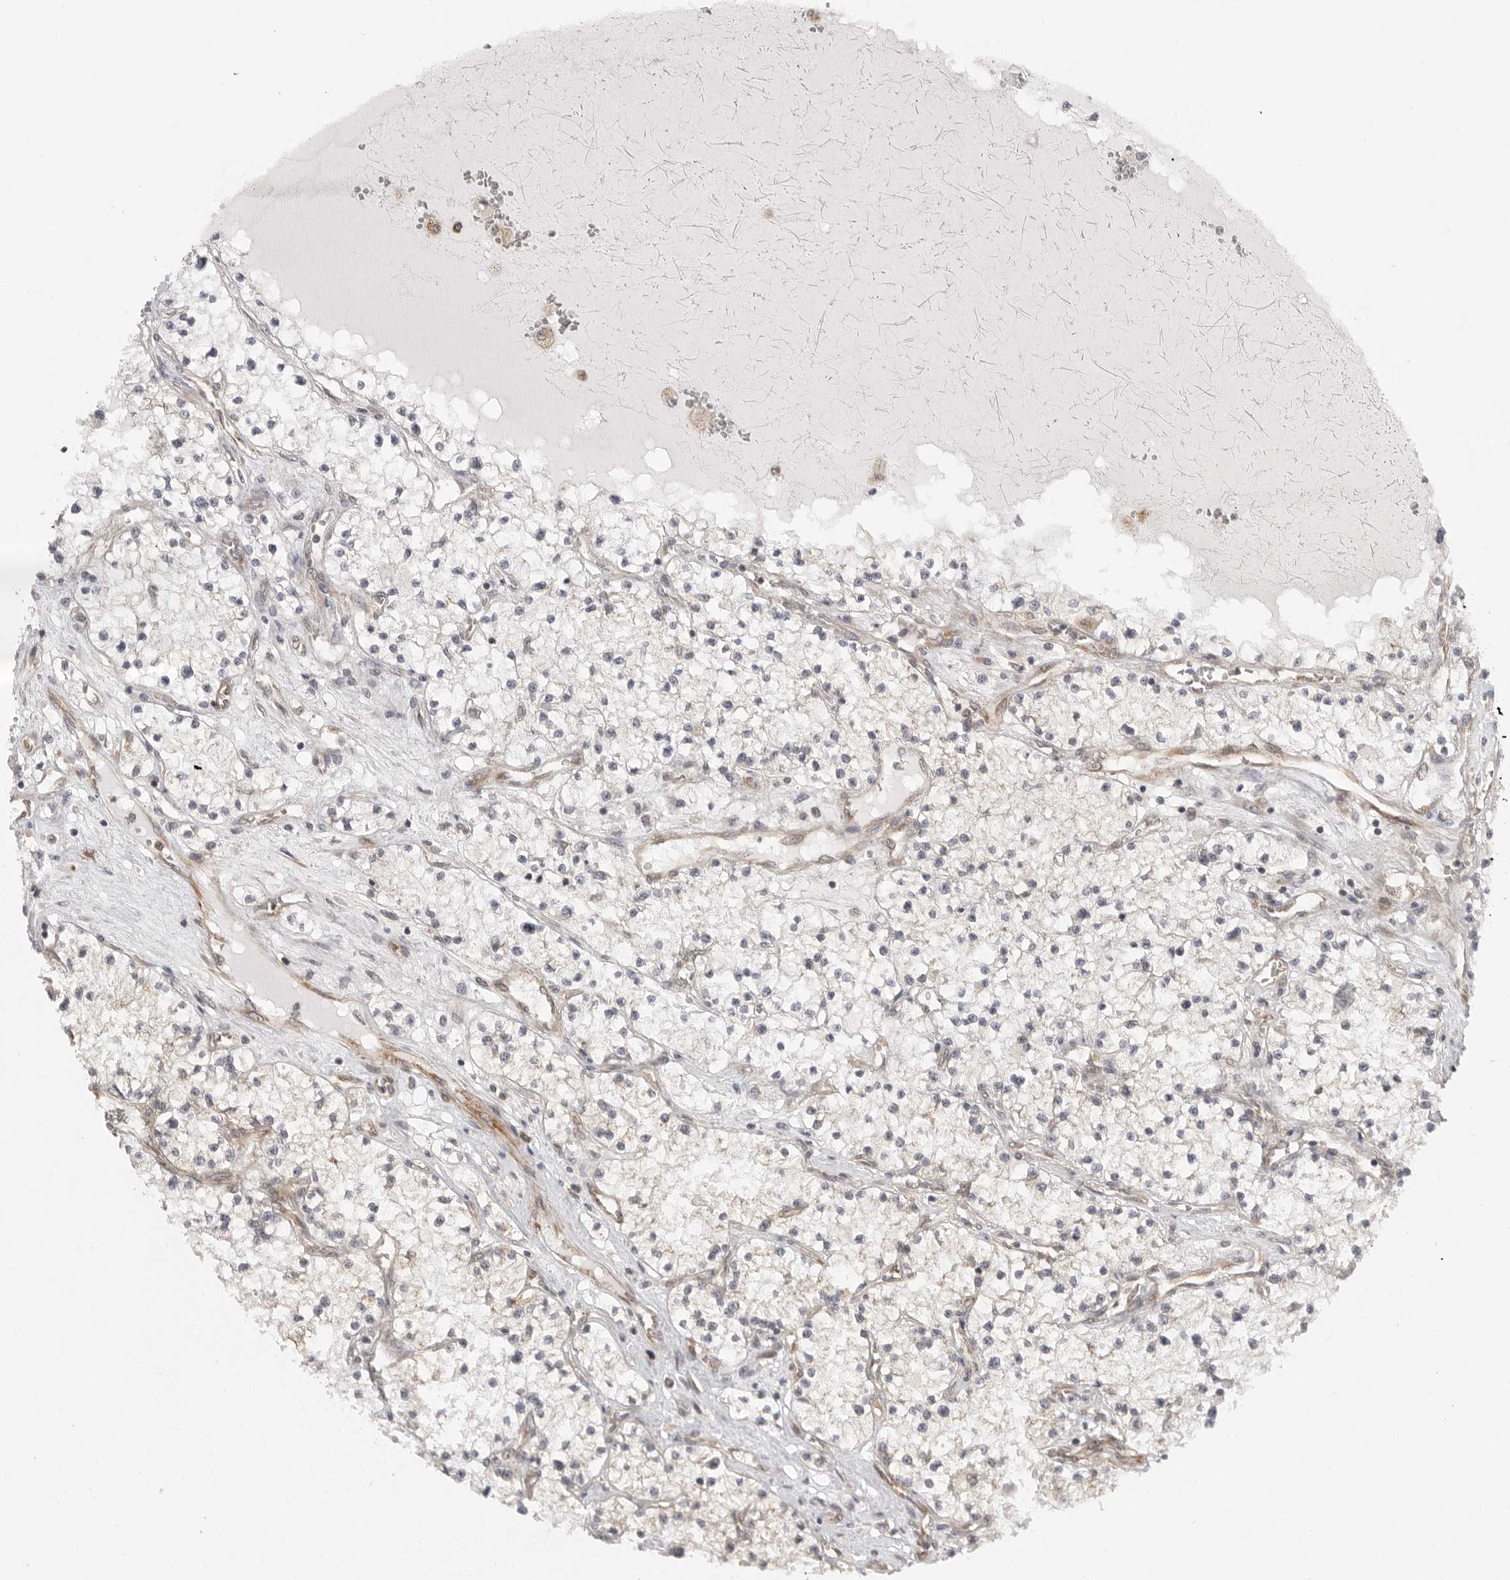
{"staining": {"intensity": "negative", "quantity": "none", "location": "none"}, "tissue": "renal cancer", "cell_type": "Tumor cells", "image_type": "cancer", "snomed": [{"axis": "morphology", "description": "Normal tissue, NOS"}, {"axis": "morphology", "description": "Adenocarcinoma, NOS"}, {"axis": "topography", "description": "Kidney"}], "caption": "A photomicrograph of human adenocarcinoma (renal) is negative for staining in tumor cells.", "gene": "CERS2", "patient": {"sex": "male", "age": 68}}